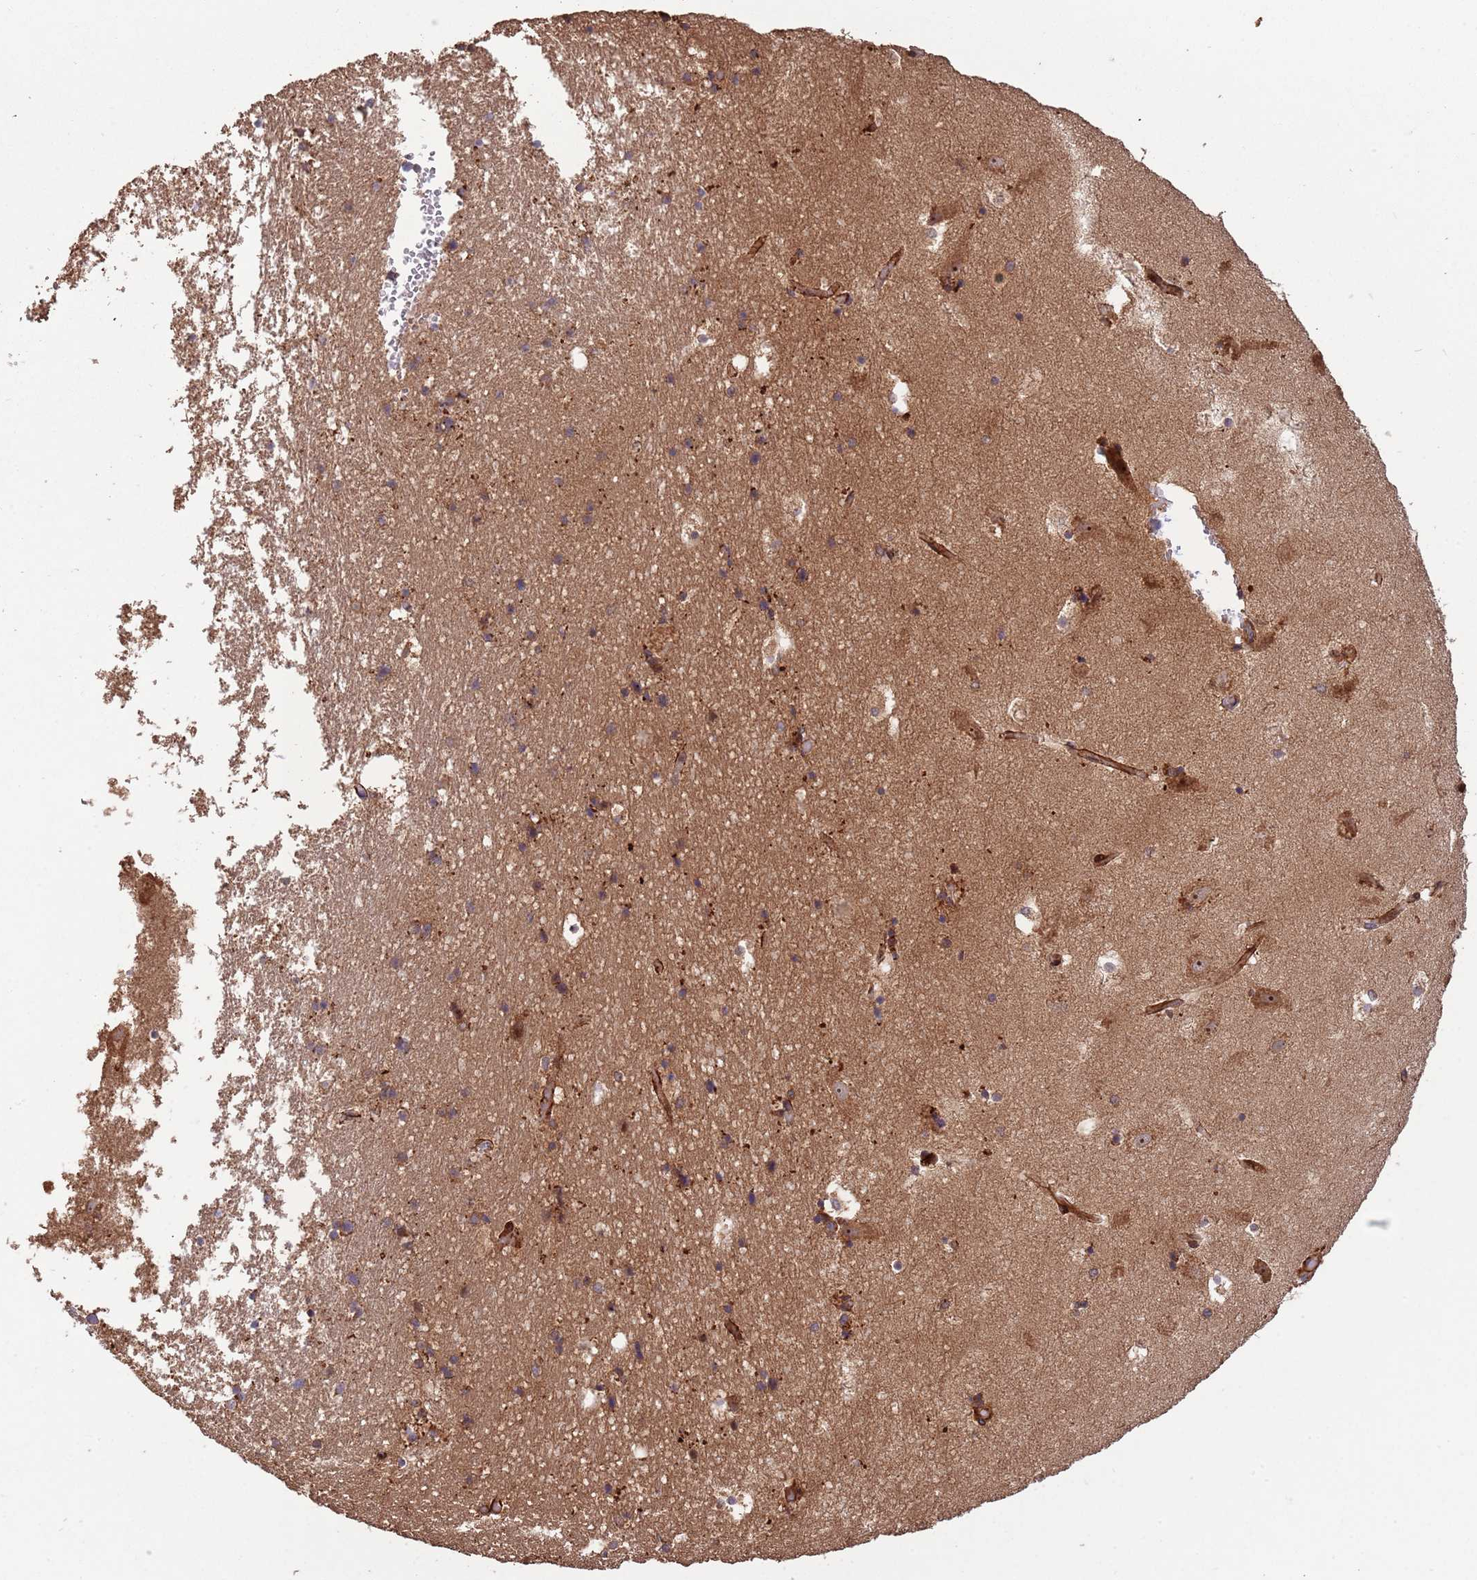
{"staining": {"intensity": "moderate", "quantity": "25%-75%", "location": "cytoplasmic/membranous"}, "tissue": "hippocampus", "cell_type": "Glial cells", "image_type": "normal", "snomed": [{"axis": "morphology", "description": "Normal tissue, NOS"}, {"axis": "topography", "description": "Hippocampus"}], "caption": "Glial cells display moderate cytoplasmic/membranous expression in about 25%-75% of cells in normal hippocampus. (DAB (3,3'-diaminobenzidine) = brown stain, brightfield microscopy at high magnification).", "gene": "ZNF428", "patient": {"sex": "female", "age": 52}}